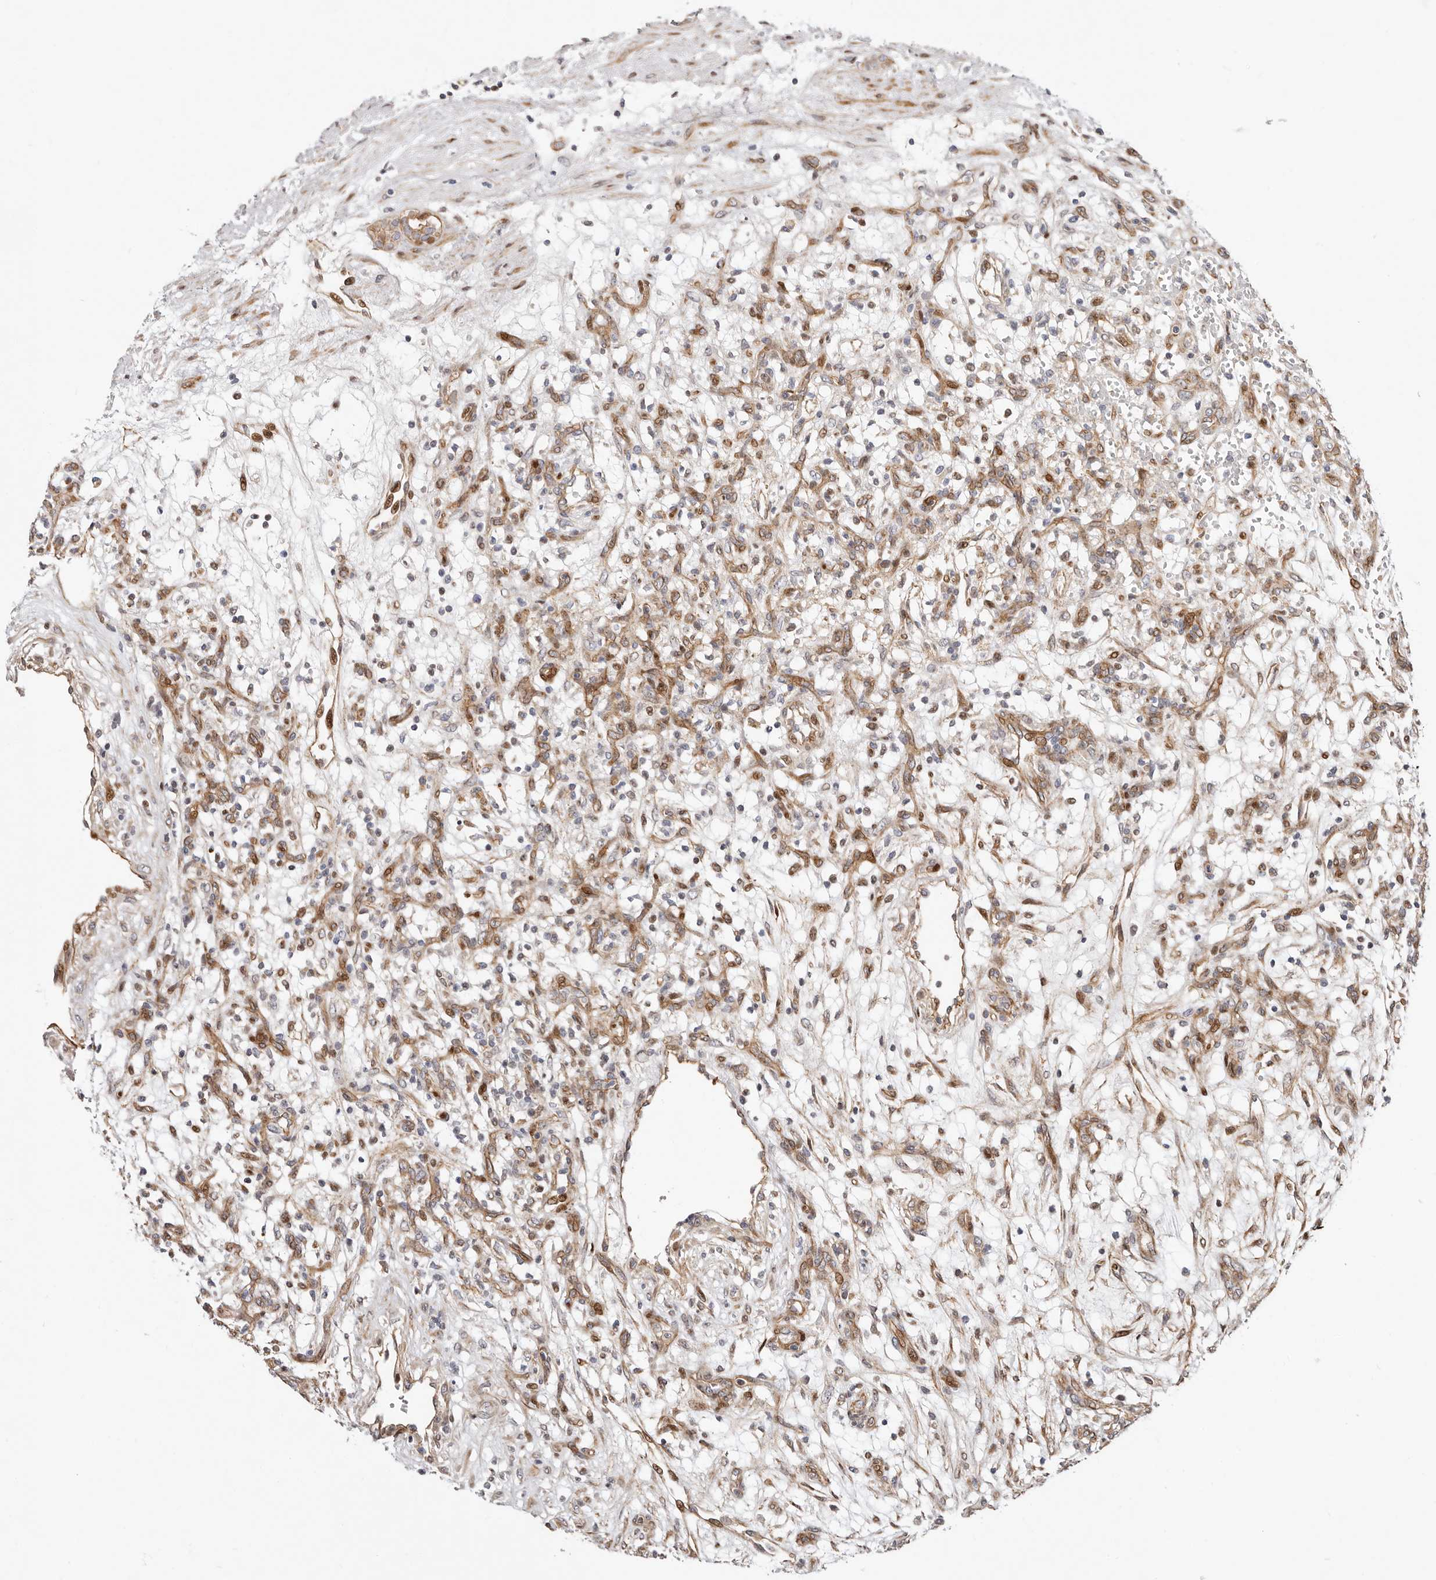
{"staining": {"intensity": "moderate", "quantity": "25%-75%", "location": "cytoplasmic/membranous,nuclear"}, "tissue": "renal cancer", "cell_type": "Tumor cells", "image_type": "cancer", "snomed": [{"axis": "morphology", "description": "Adenocarcinoma, NOS"}, {"axis": "topography", "description": "Kidney"}], "caption": "A brown stain shows moderate cytoplasmic/membranous and nuclear positivity of a protein in adenocarcinoma (renal) tumor cells. The protein is stained brown, and the nuclei are stained in blue (DAB IHC with brightfield microscopy, high magnification).", "gene": "EPHX3", "patient": {"sex": "female", "age": 57}}